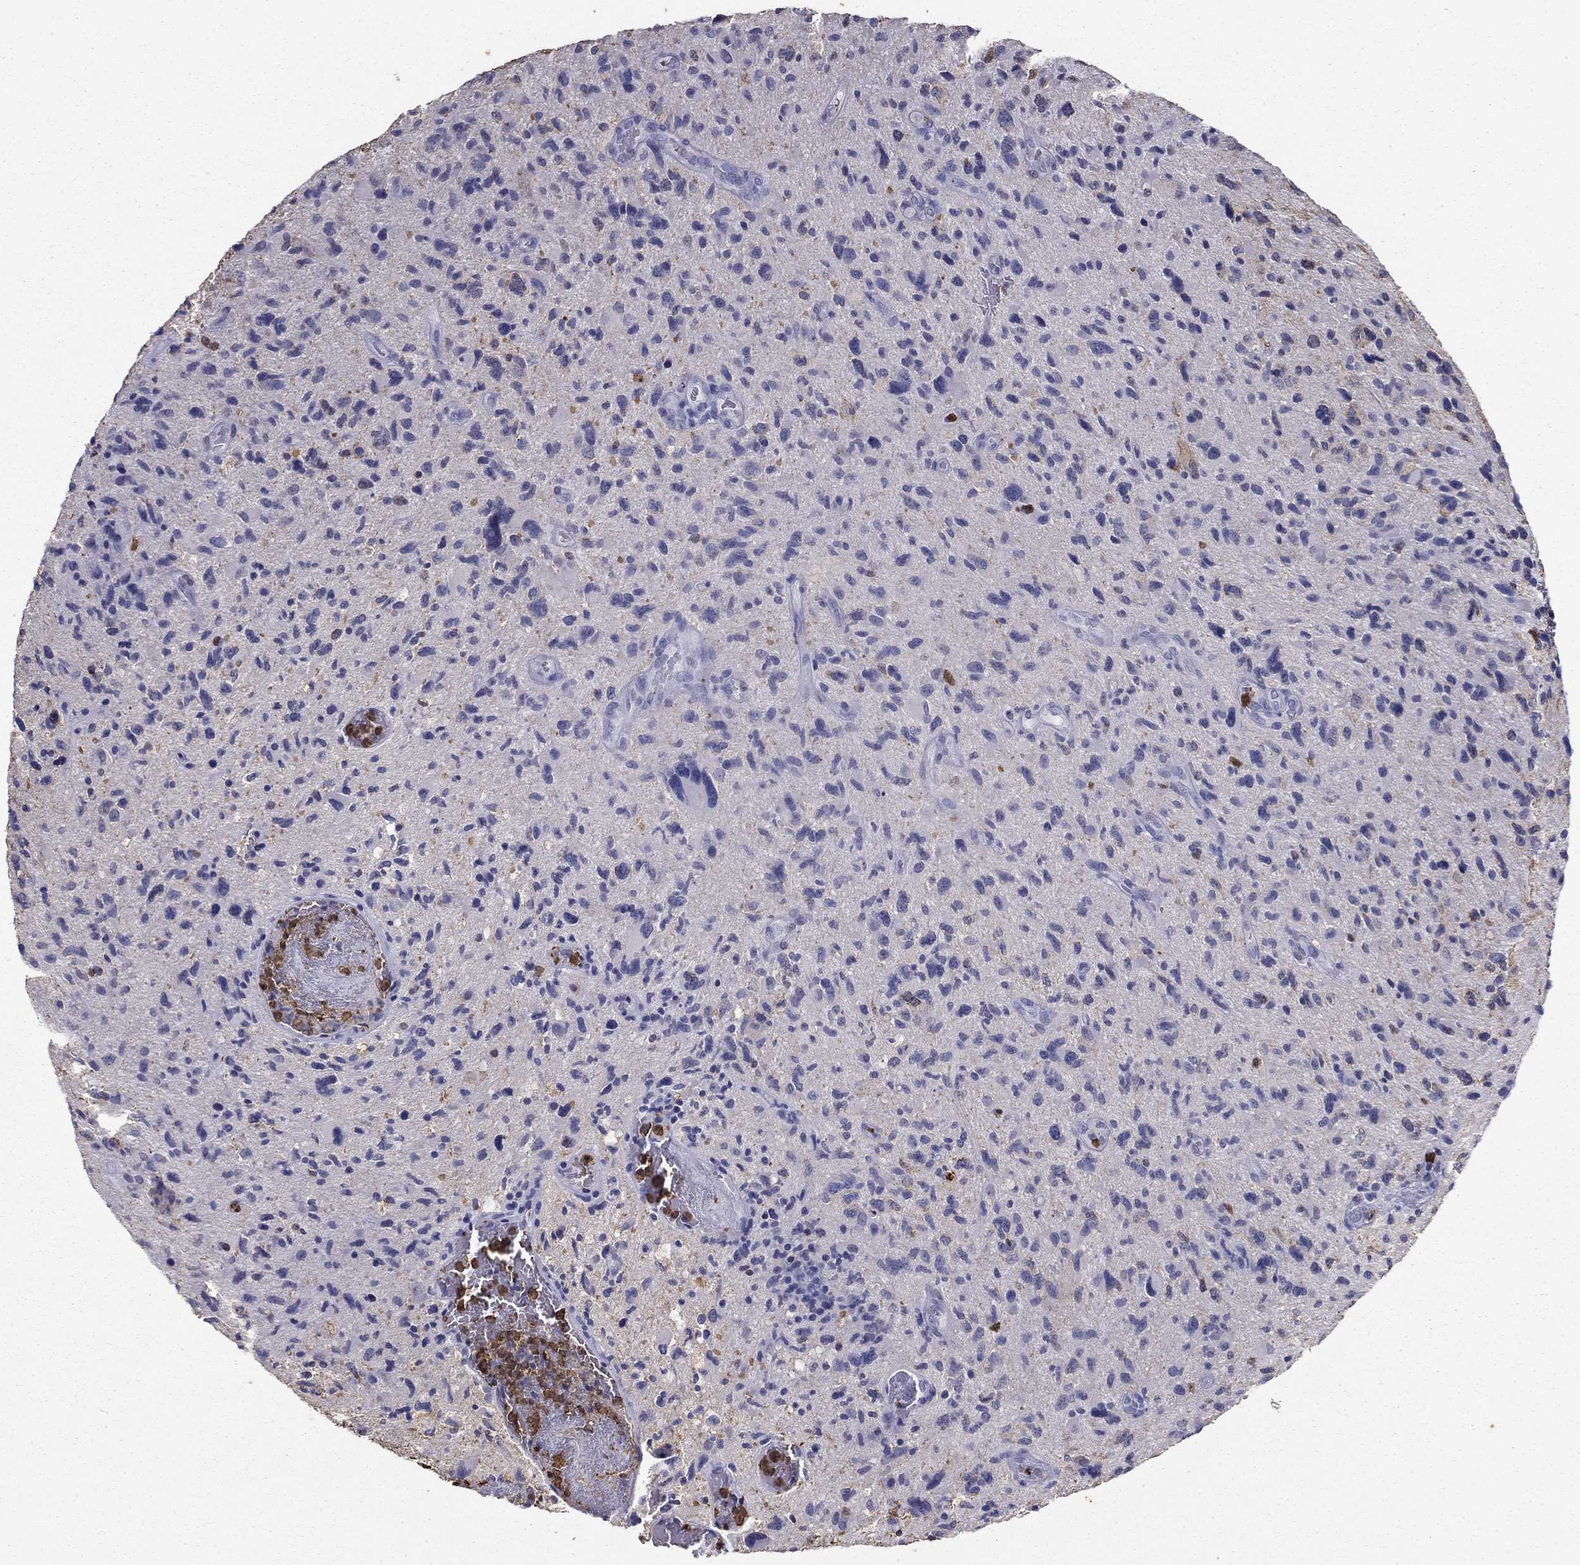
{"staining": {"intensity": "negative", "quantity": "none", "location": "none"}, "tissue": "glioma", "cell_type": "Tumor cells", "image_type": "cancer", "snomed": [{"axis": "morphology", "description": "Glioma, malignant, NOS"}, {"axis": "morphology", "description": "Glioma, malignant, High grade"}, {"axis": "topography", "description": "Brain"}], "caption": "Immunohistochemistry image of human glioma stained for a protein (brown), which exhibits no positivity in tumor cells.", "gene": "IGSF8", "patient": {"sex": "female", "age": 71}}